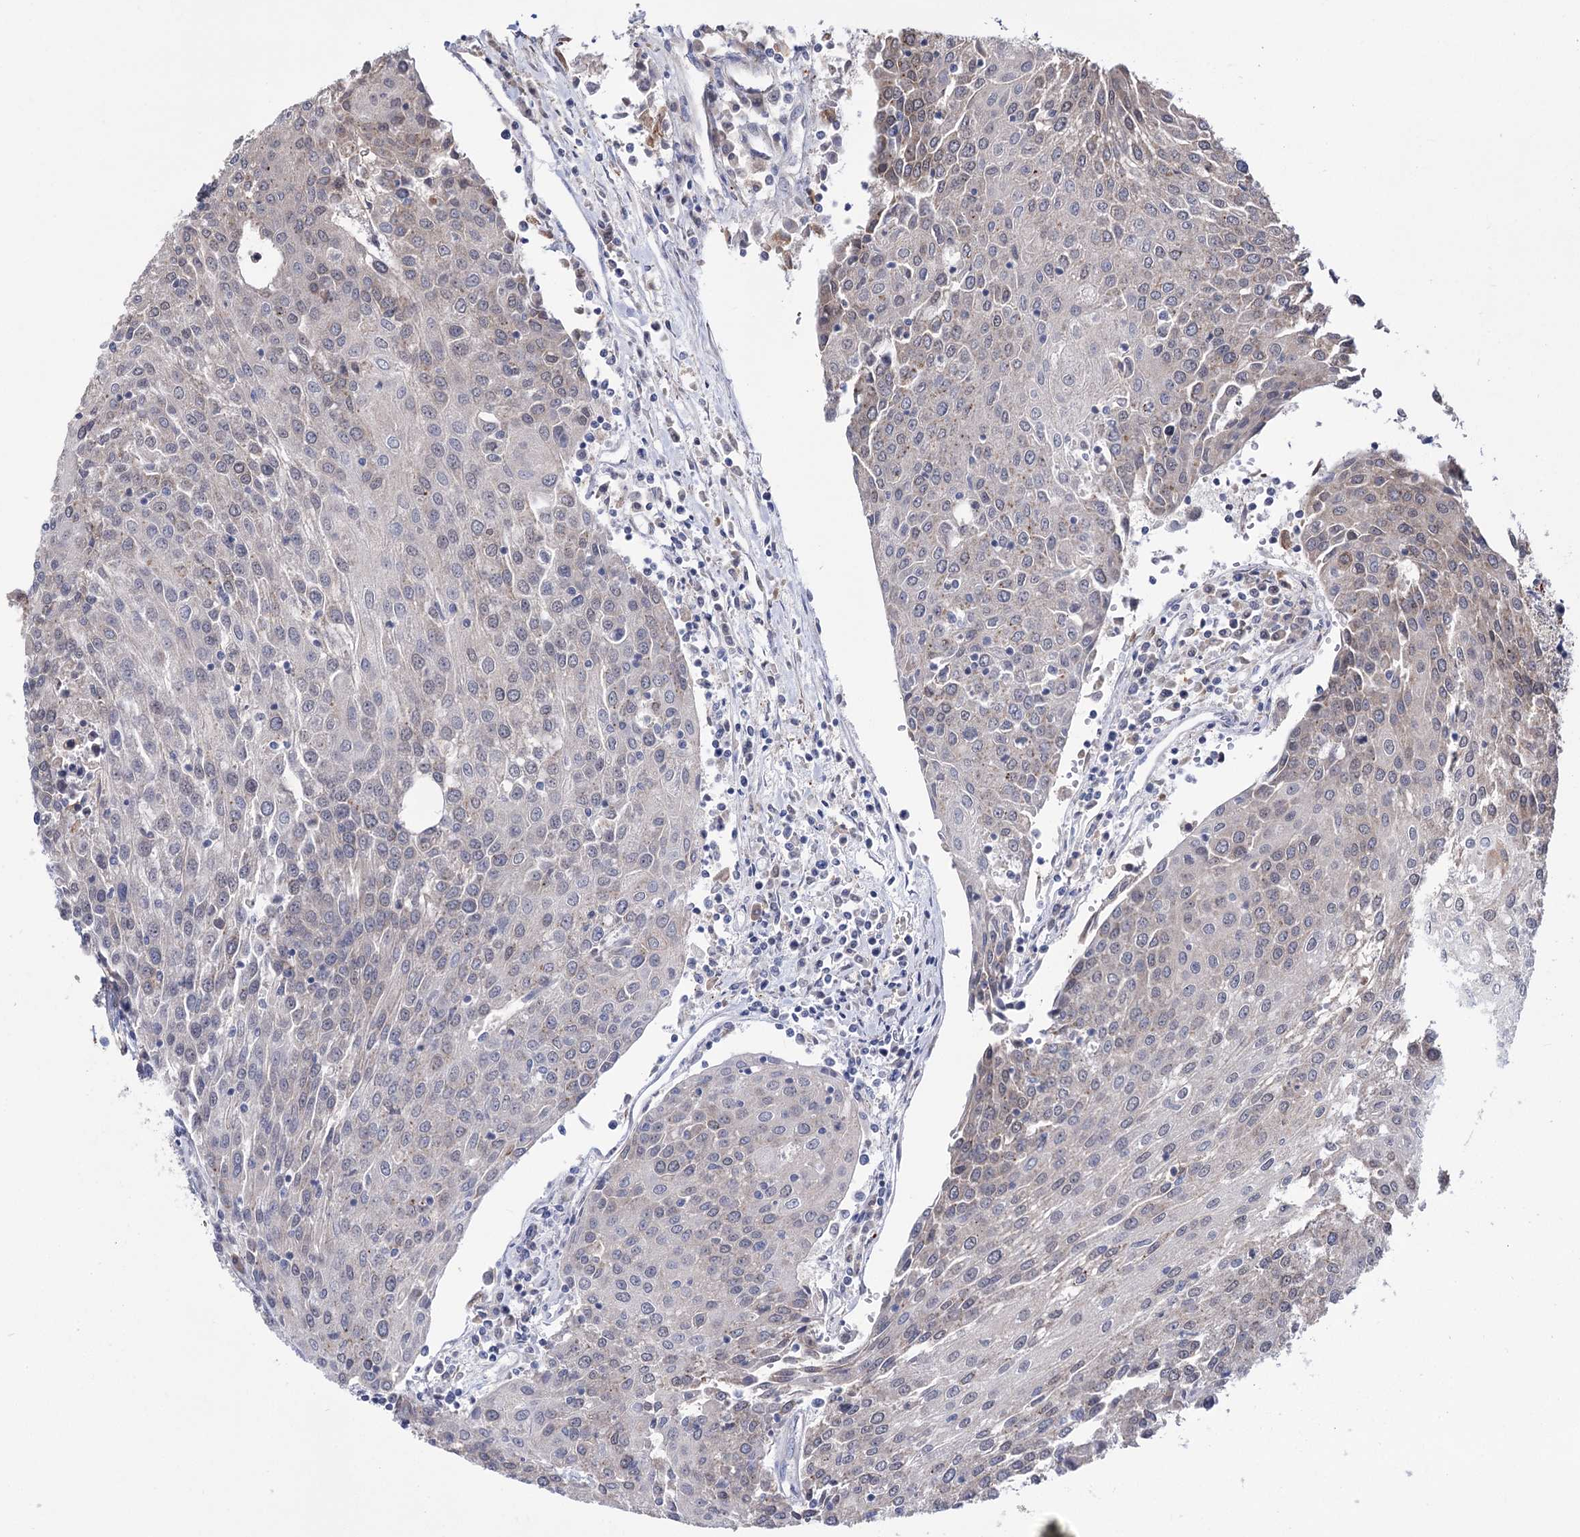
{"staining": {"intensity": "weak", "quantity": "<25%", "location": "cytoplasmic/membranous"}, "tissue": "urothelial cancer", "cell_type": "Tumor cells", "image_type": "cancer", "snomed": [{"axis": "morphology", "description": "Urothelial carcinoma, High grade"}, {"axis": "topography", "description": "Urinary bladder"}], "caption": "Urothelial cancer was stained to show a protein in brown. There is no significant expression in tumor cells.", "gene": "PPRC1", "patient": {"sex": "female", "age": 85}}